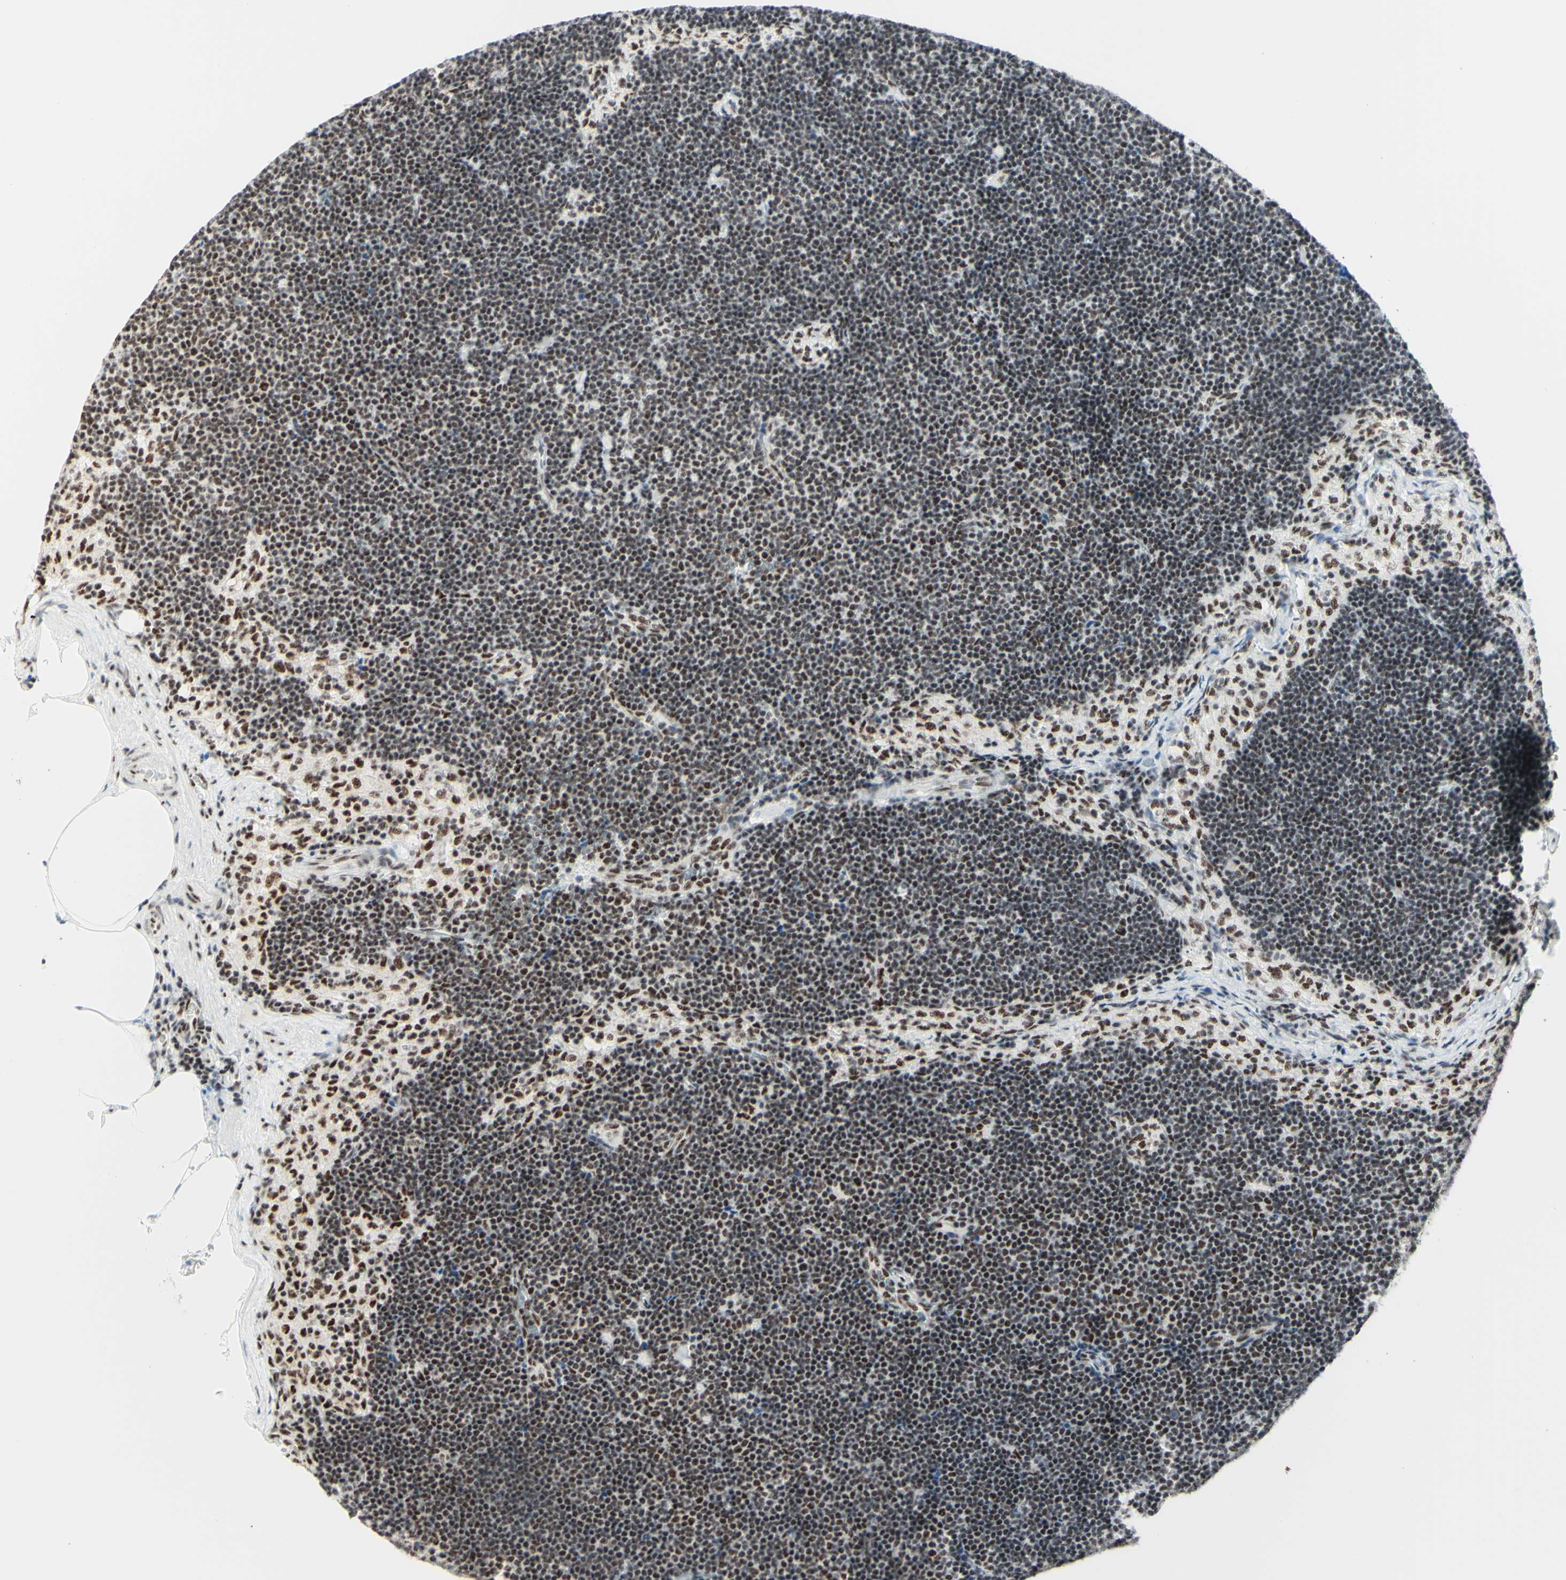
{"staining": {"intensity": "moderate", "quantity": ">75%", "location": "nuclear"}, "tissue": "lymph node", "cell_type": "Germinal center cells", "image_type": "normal", "snomed": [{"axis": "morphology", "description": "Normal tissue, NOS"}, {"axis": "topography", "description": "Lymph node"}], "caption": "A brown stain shows moderate nuclear staining of a protein in germinal center cells of benign lymph node.", "gene": "WTAP", "patient": {"sex": "male", "age": 63}}